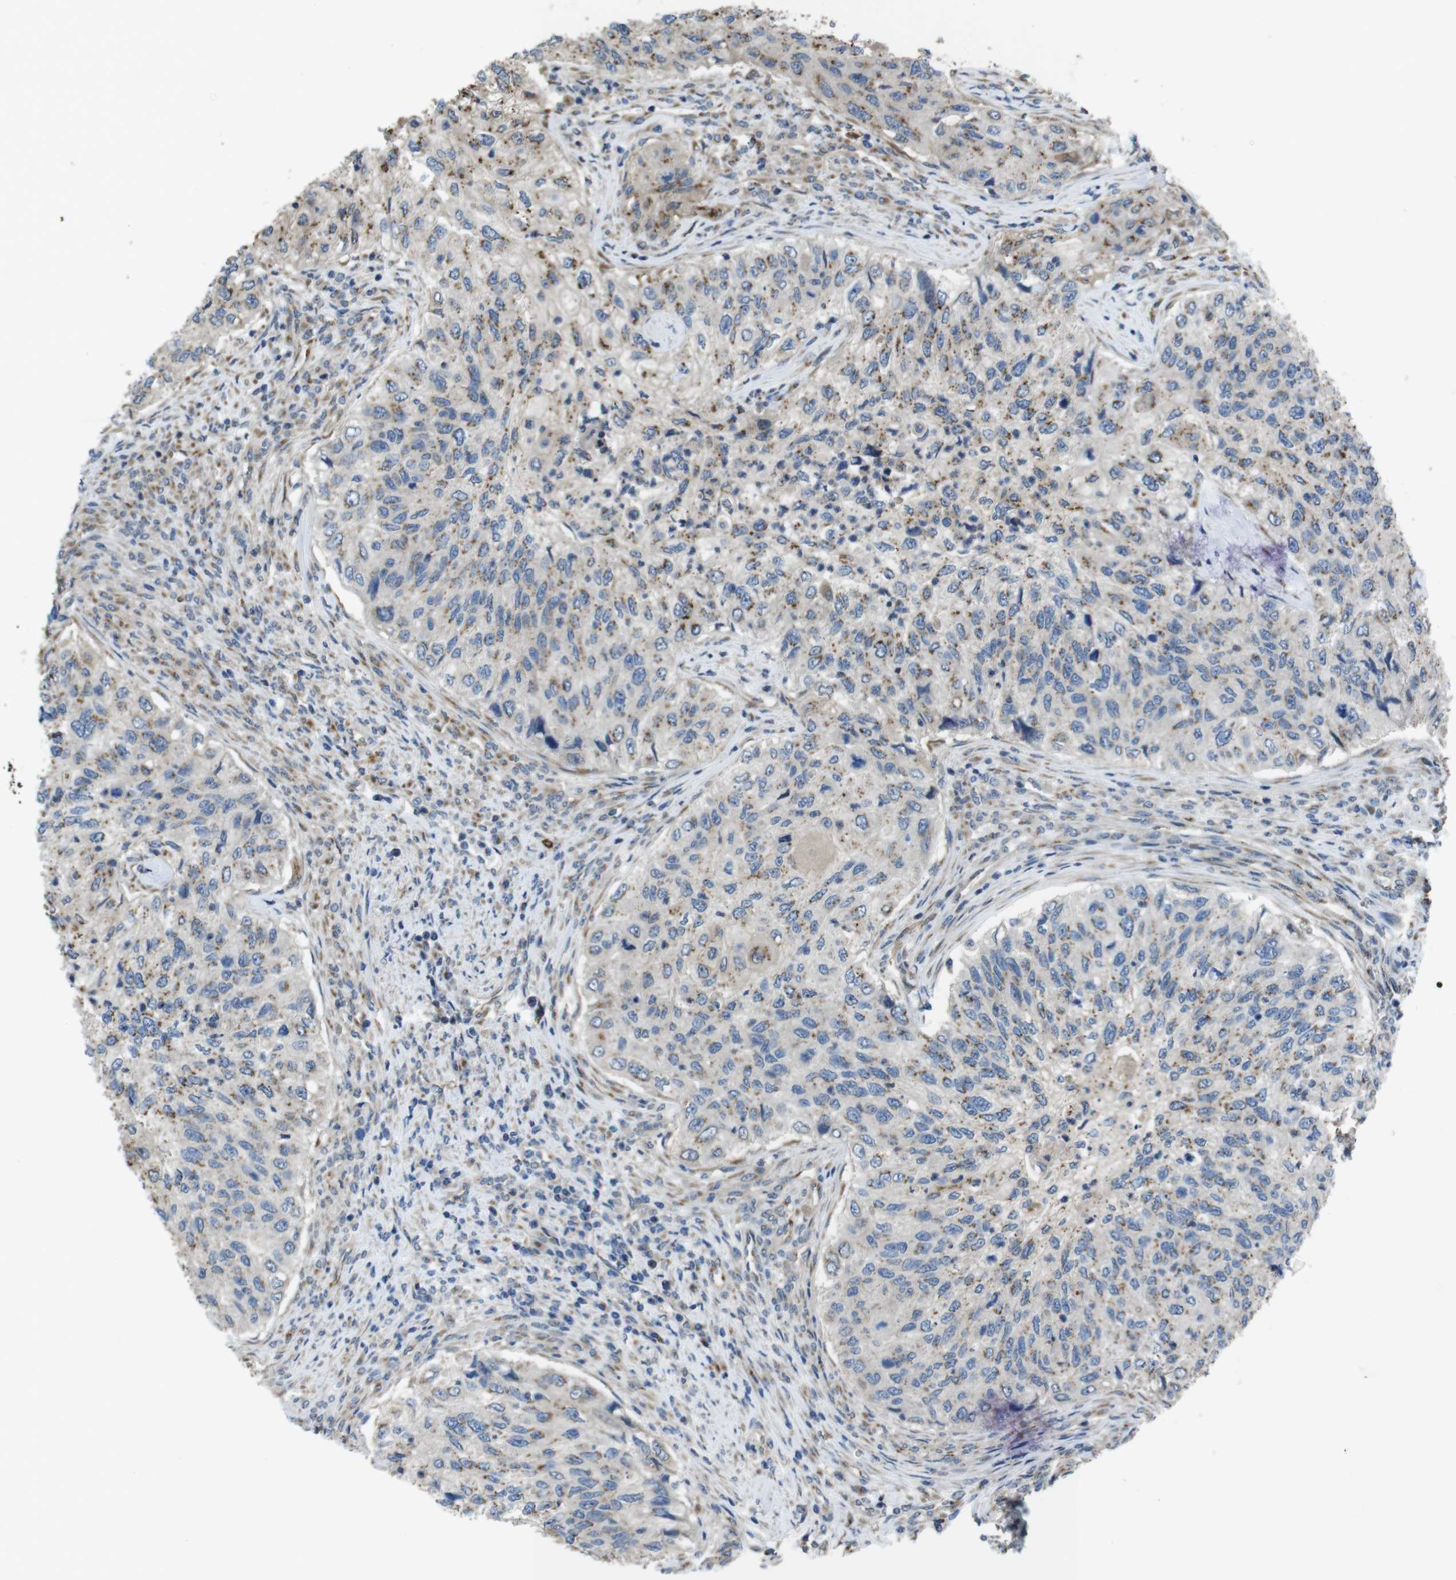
{"staining": {"intensity": "weak", "quantity": "25%-75%", "location": "cytoplasmic/membranous"}, "tissue": "urothelial cancer", "cell_type": "Tumor cells", "image_type": "cancer", "snomed": [{"axis": "morphology", "description": "Urothelial carcinoma, High grade"}, {"axis": "topography", "description": "Urinary bladder"}], "caption": "Immunohistochemistry staining of urothelial carcinoma (high-grade), which reveals low levels of weak cytoplasmic/membranous expression in approximately 25%-75% of tumor cells indicating weak cytoplasmic/membranous protein positivity. The staining was performed using DAB (3,3'-diaminobenzidine) (brown) for protein detection and nuclei were counterstained in hematoxylin (blue).", "gene": "RAB6A", "patient": {"sex": "female", "age": 60}}